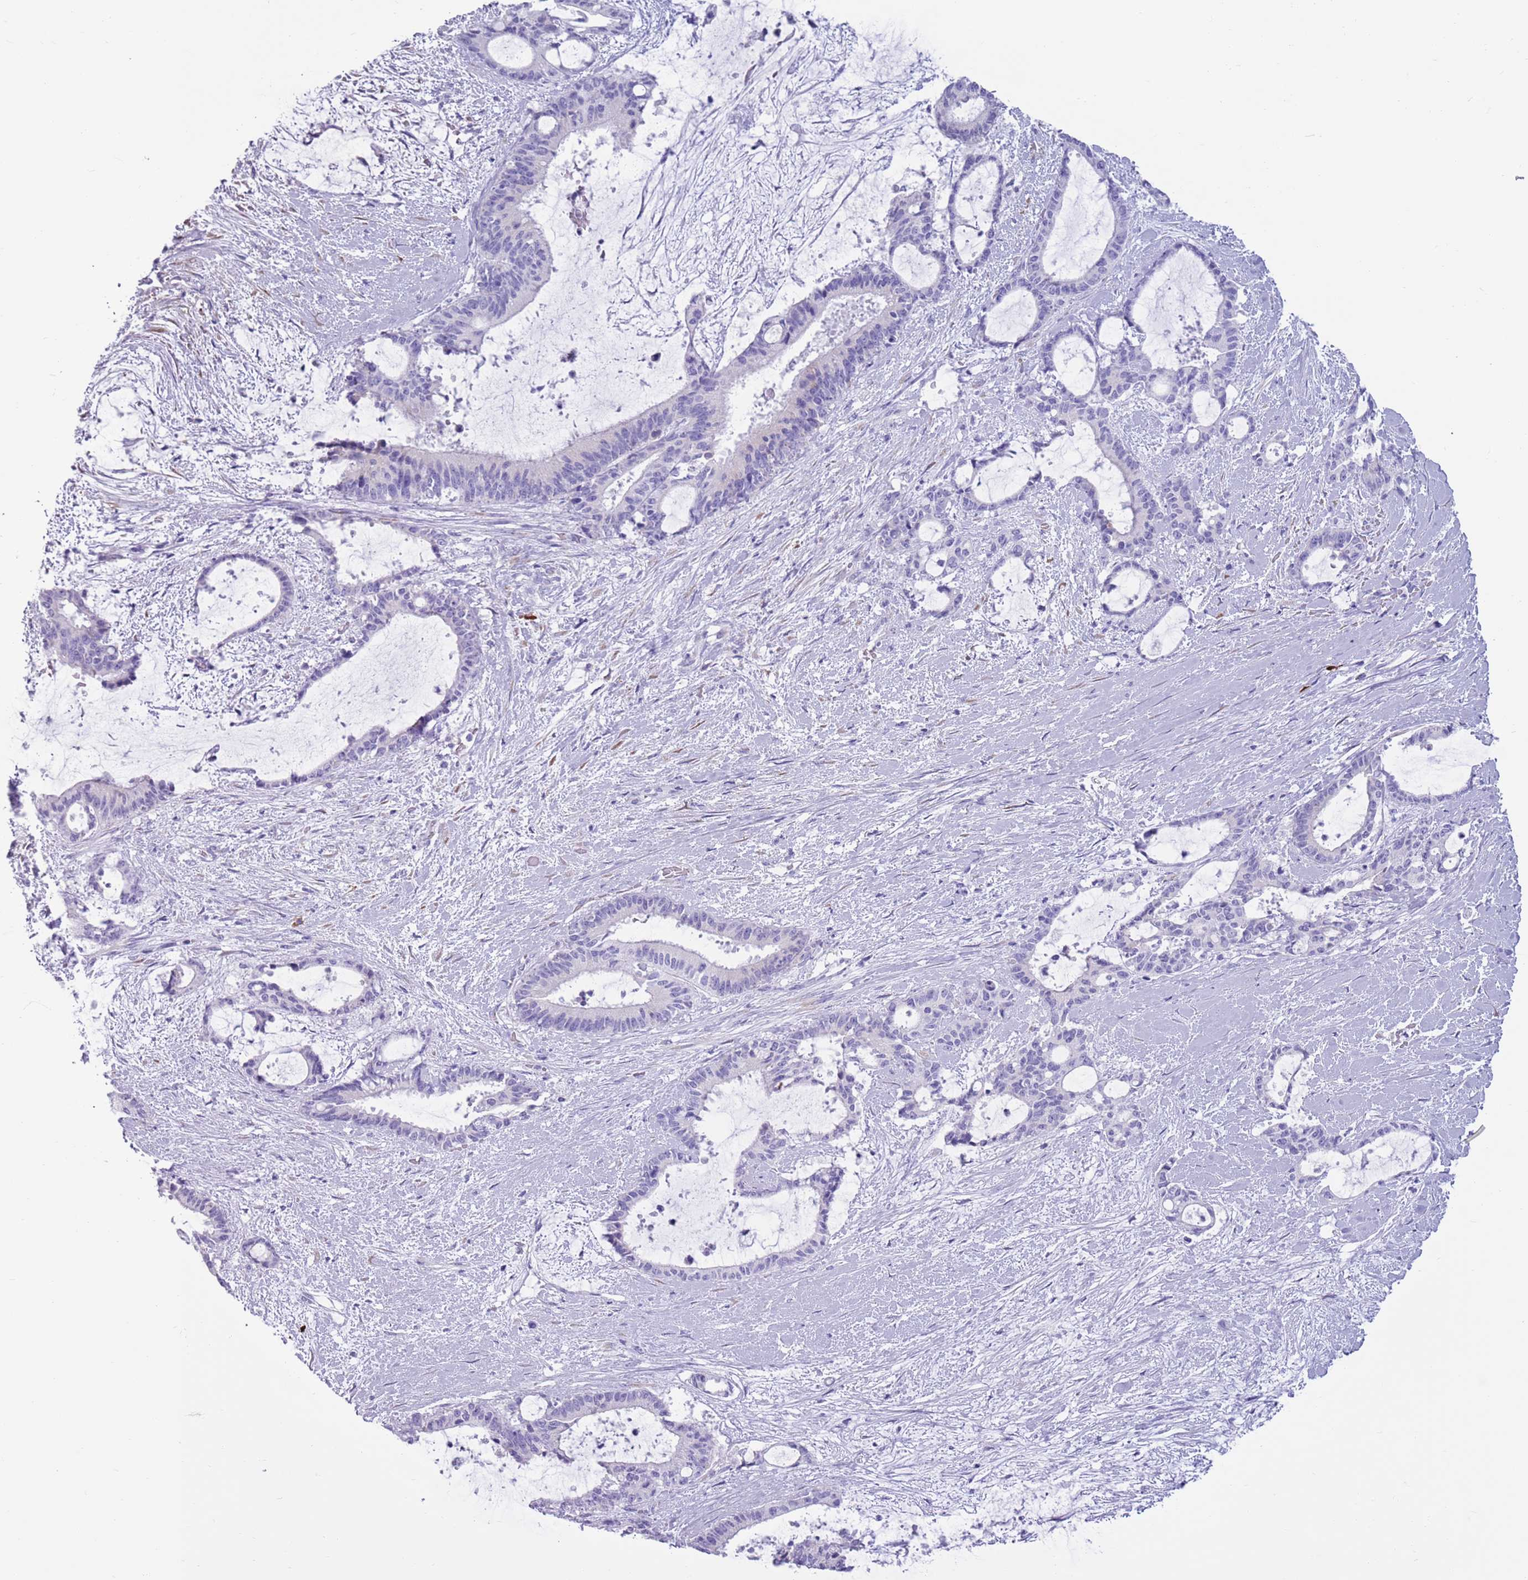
{"staining": {"intensity": "negative", "quantity": "none", "location": "none"}, "tissue": "liver cancer", "cell_type": "Tumor cells", "image_type": "cancer", "snomed": [{"axis": "morphology", "description": "Normal tissue, NOS"}, {"axis": "morphology", "description": "Cholangiocarcinoma"}, {"axis": "topography", "description": "Liver"}, {"axis": "topography", "description": "Peripheral nerve tissue"}], "caption": "Tumor cells show no significant positivity in liver cancer (cholangiocarcinoma).", "gene": "LY6G5B", "patient": {"sex": "female", "age": 73}}